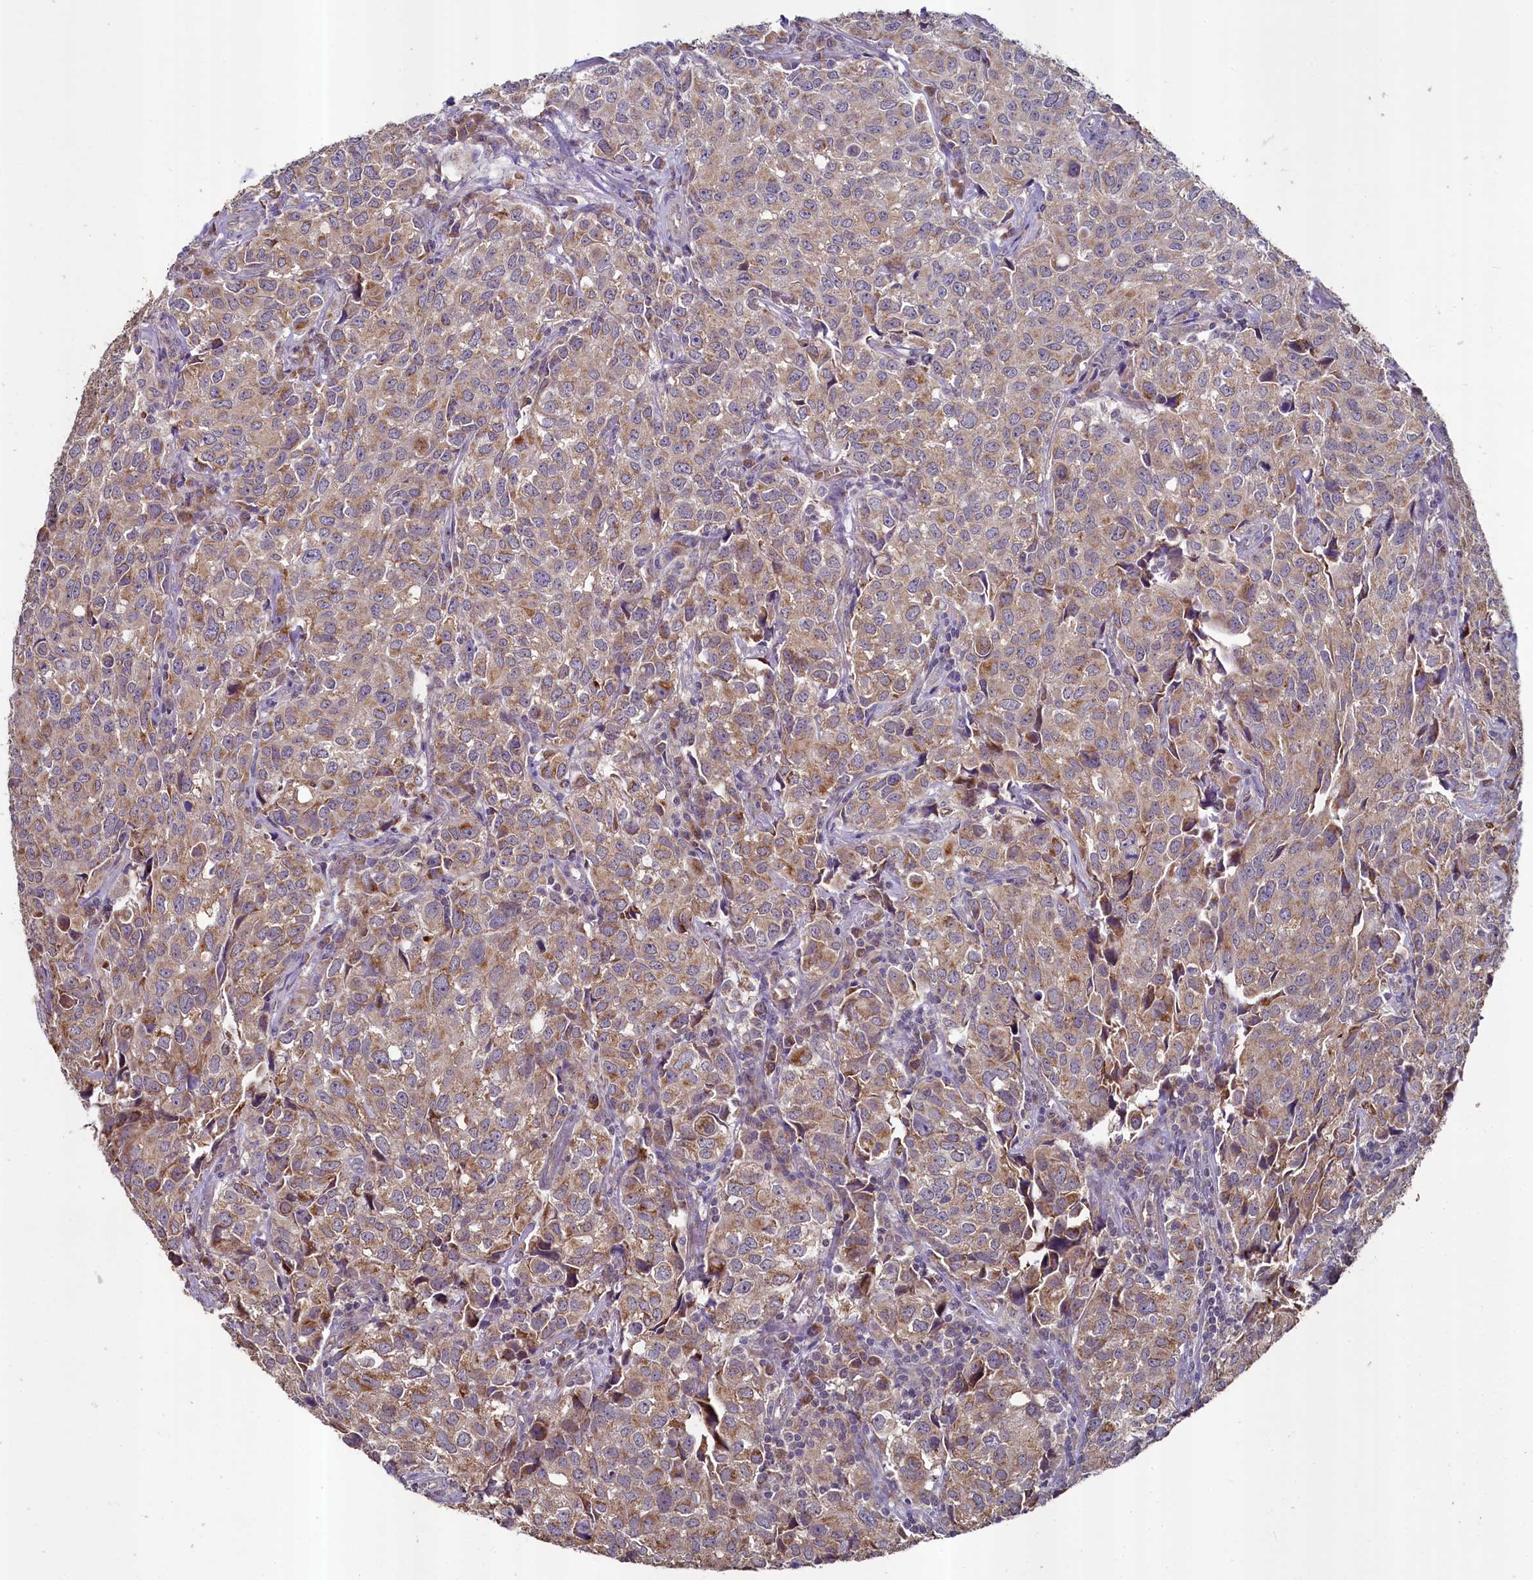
{"staining": {"intensity": "moderate", "quantity": ">75%", "location": "cytoplasmic/membranous"}, "tissue": "urothelial cancer", "cell_type": "Tumor cells", "image_type": "cancer", "snomed": [{"axis": "morphology", "description": "Urothelial carcinoma, High grade"}, {"axis": "topography", "description": "Urinary bladder"}], "caption": "Immunohistochemical staining of urothelial carcinoma (high-grade) shows moderate cytoplasmic/membranous protein expression in about >75% of tumor cells.", "gene": "METTL4", "patient": {"sex": "female", "age": 75}}